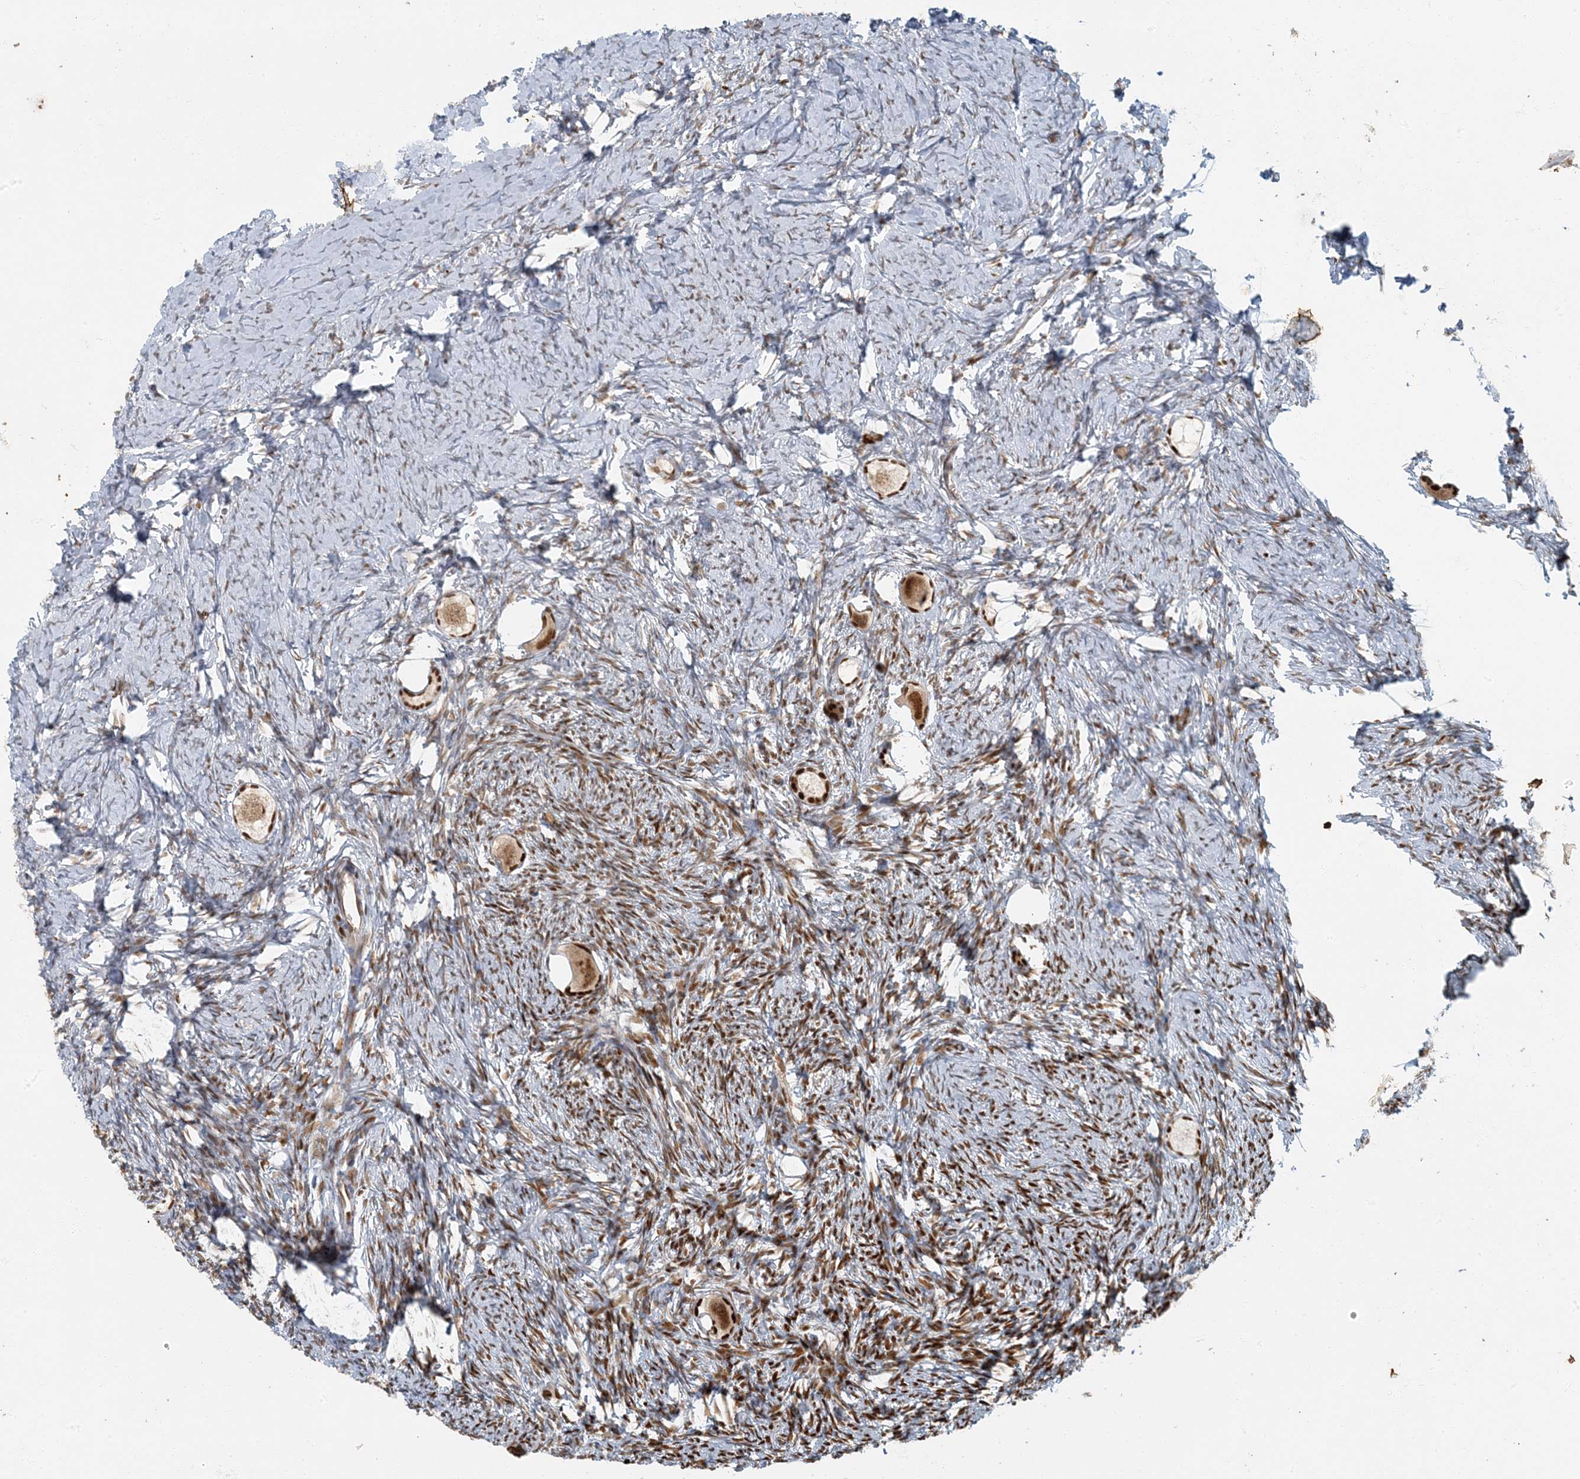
{"staining": {"intensity": "strong", "quantity": ">75%", "location": "nuclear"}, "tissue": "ovary", "cell_type": "Follicle cells", "image_type": "normal", "snomed": [{"axis": "morphology", "description": "Normal tissue, NOS"}, {"axis": "topography", "description": "Ovary"}], "caption": "This histopathology image demonstrates unremarkable ovary stained with immunohistochemistry to label a protein in brown. The nuclear of follicle cells show strong positivity for the protein. Nuclei are counter-stained blue.", "gene": "AK9", "patient": {"sex": "female", "age": 27}}